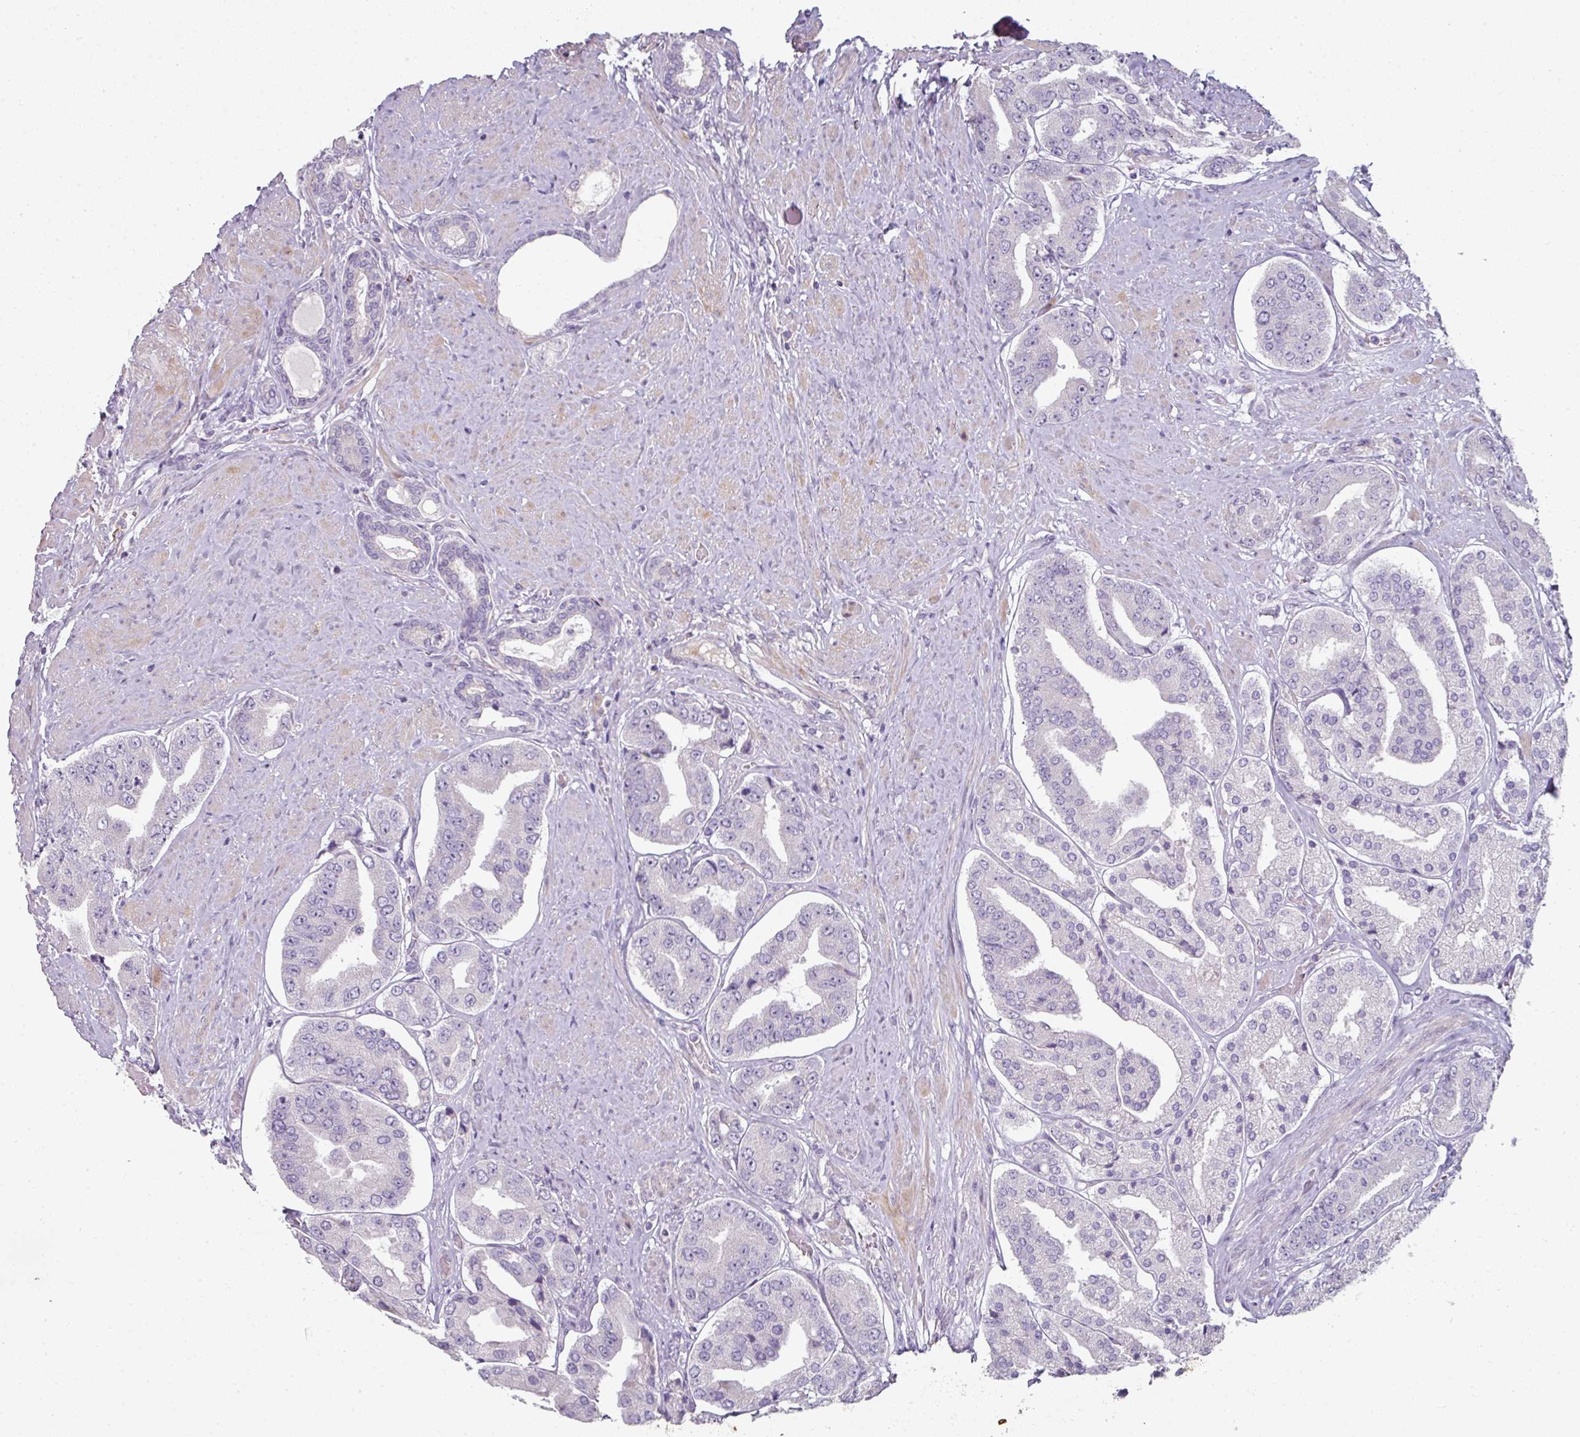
{"staining": {"intensity": "negative", "quantity": "none", "location": "none"}, "tissue": "prostate cancer", "cell_type": "Tumor cells", "image_type": "cancer", "snomed": [{"axis": "morphology", "description": "Adenocarcinoma, High grade"}, {"axis": "topography", "description": "Prostate"}], "caption": "IHC micrograph of neoplastic tissue: human prostate cancer (adenocarcinoma (high-grade)) stained with DAB (3,3'-diaminobenzidine) exhibits no significant protein positivity in tumor cells.", "gene": "FHAD1", "patient": {"sex": "male", "age": 63}}